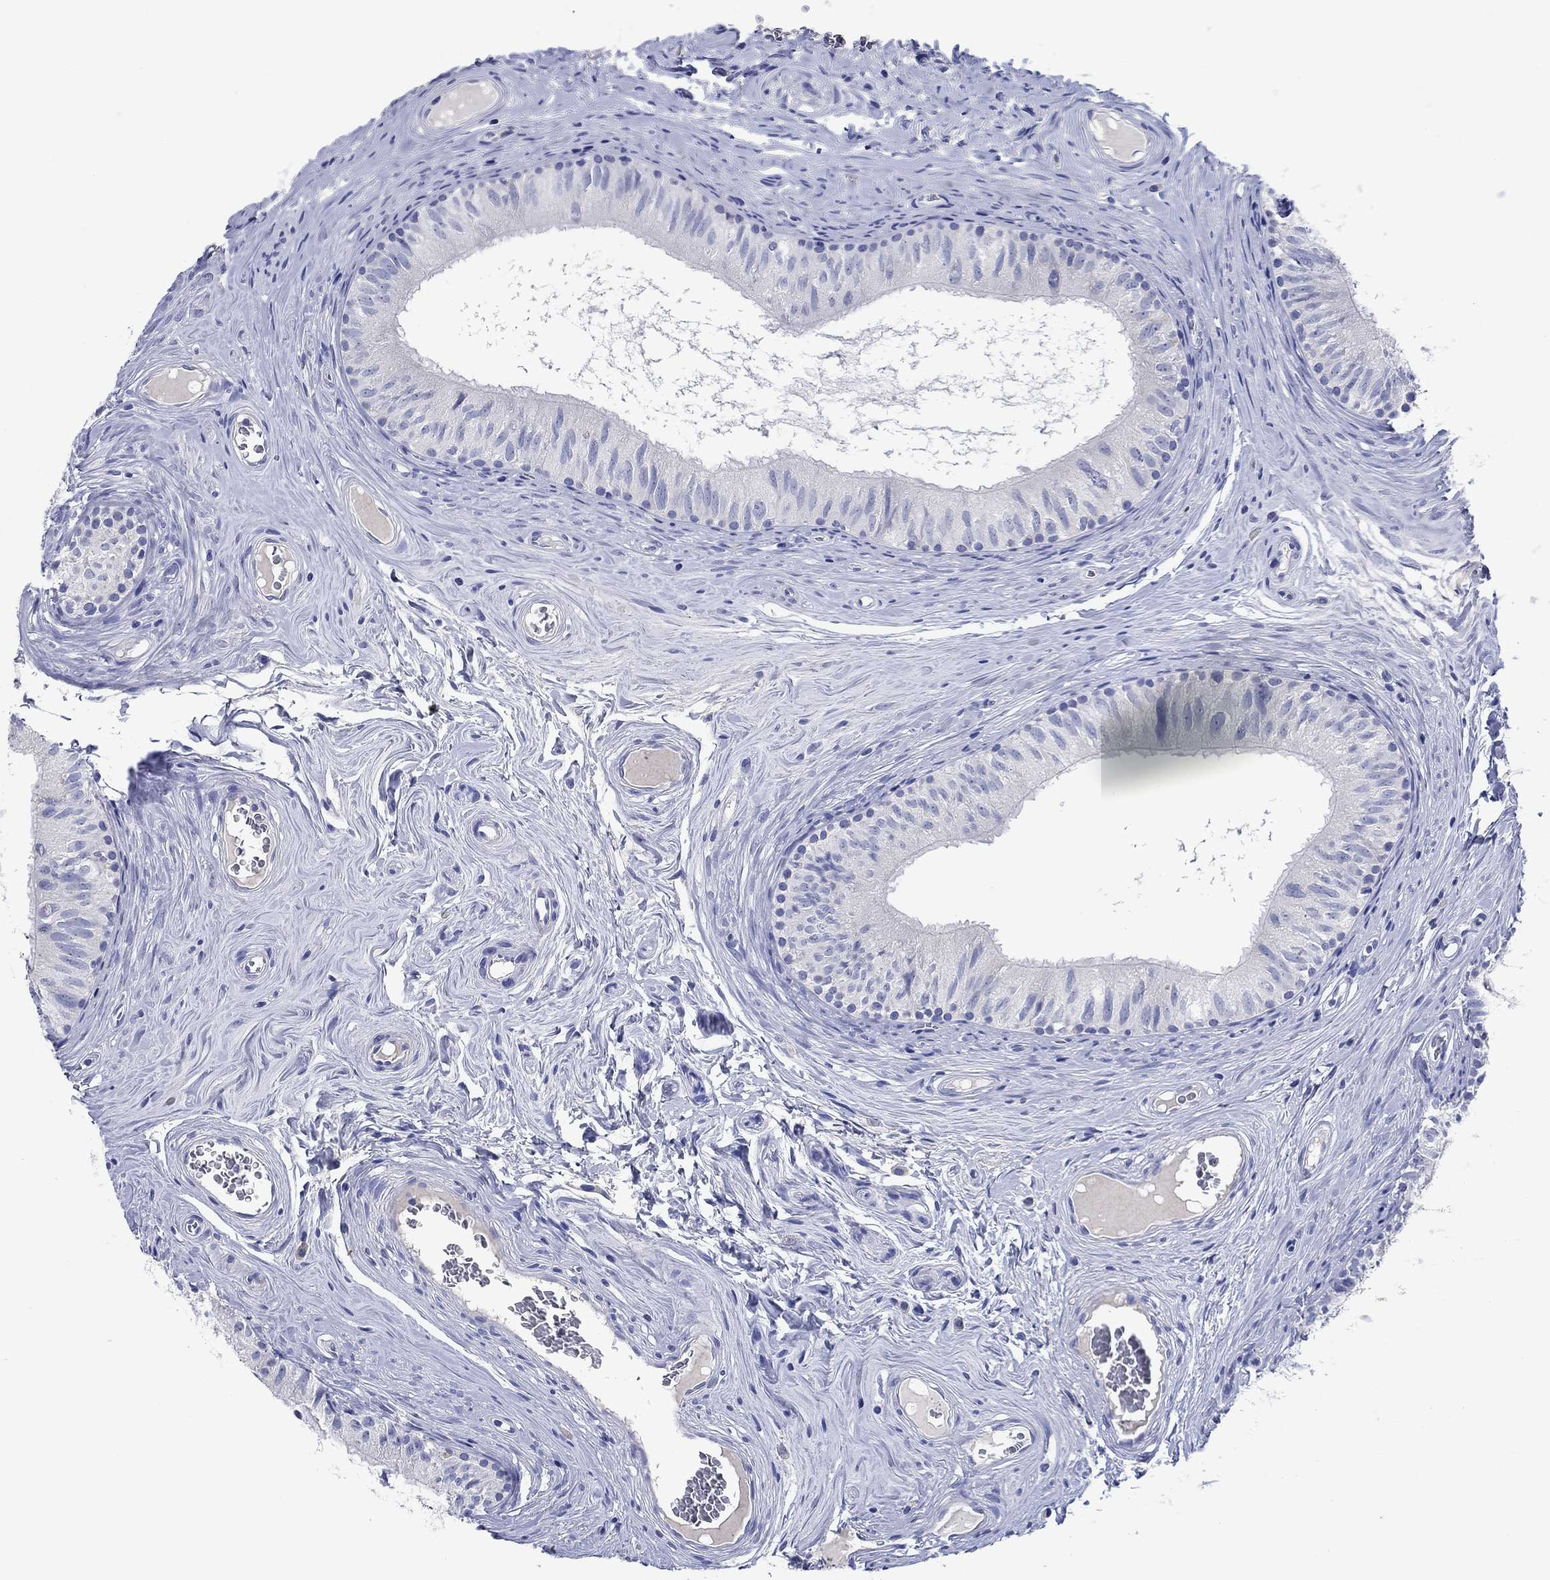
{"staining": {"intensity": "negative", "quantity": "none", "location": "none"}, "tissue": "epididymis", "cell_type": "Glandular cells", "image_type": "normal", "snomed": [{"axis": "morphology", "description": "Normal tissue, NOS"}, {"axis": "topography", "description": "Epididymis"}], "caption": "Immunohistochemistry micrograph of benign human epididymis stained for a protein (brown), which reveals no expression in glandular cells.", "gene": "ENSG00000251537", "patient": {"sex": "male", "age": 52}}